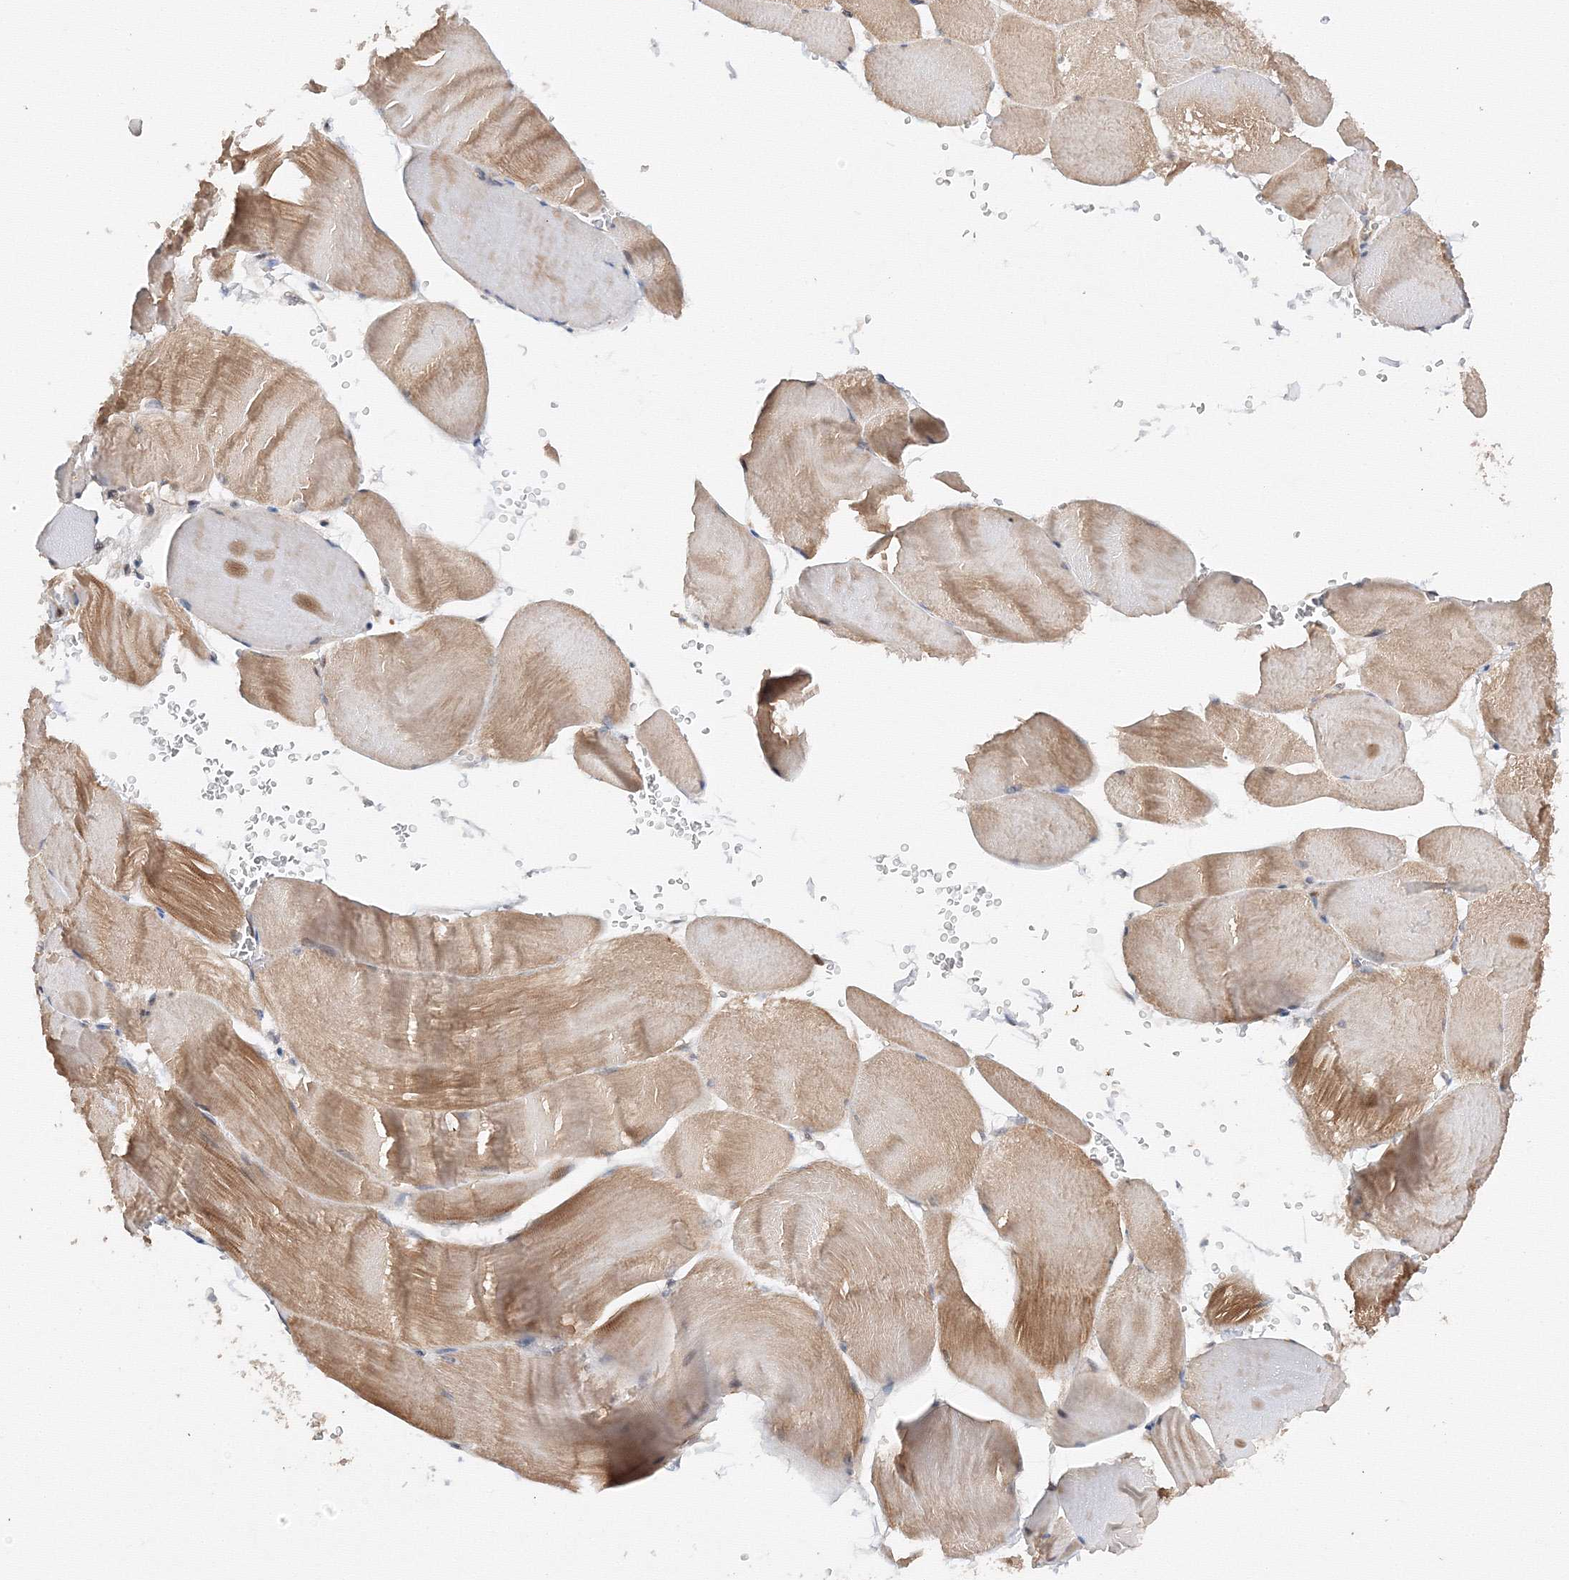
{"staining": {"intensity": "weak", "quantity": "25%-75%", "location": "cytoplasmic/membranous"}, "tissue": "skeletal muscle", "cell_type": "Myocytes", "image_type": "normal", "snomed": [{"axis": "morphology", "description": "Normal tissue, NOS"}, {"axis": "morphology", "description": "Basal cell carcinoma"}, {"axis": "topography", "description": "Skeletal muscle"}], "caption": "This is an image of IHC staining of unremarkable skeletal muscle, which shows weak expression in the cytoplasmic/membranous of myocytes.", "gene": "DCTD", "patient": {"sex": "female", "age": 64}}